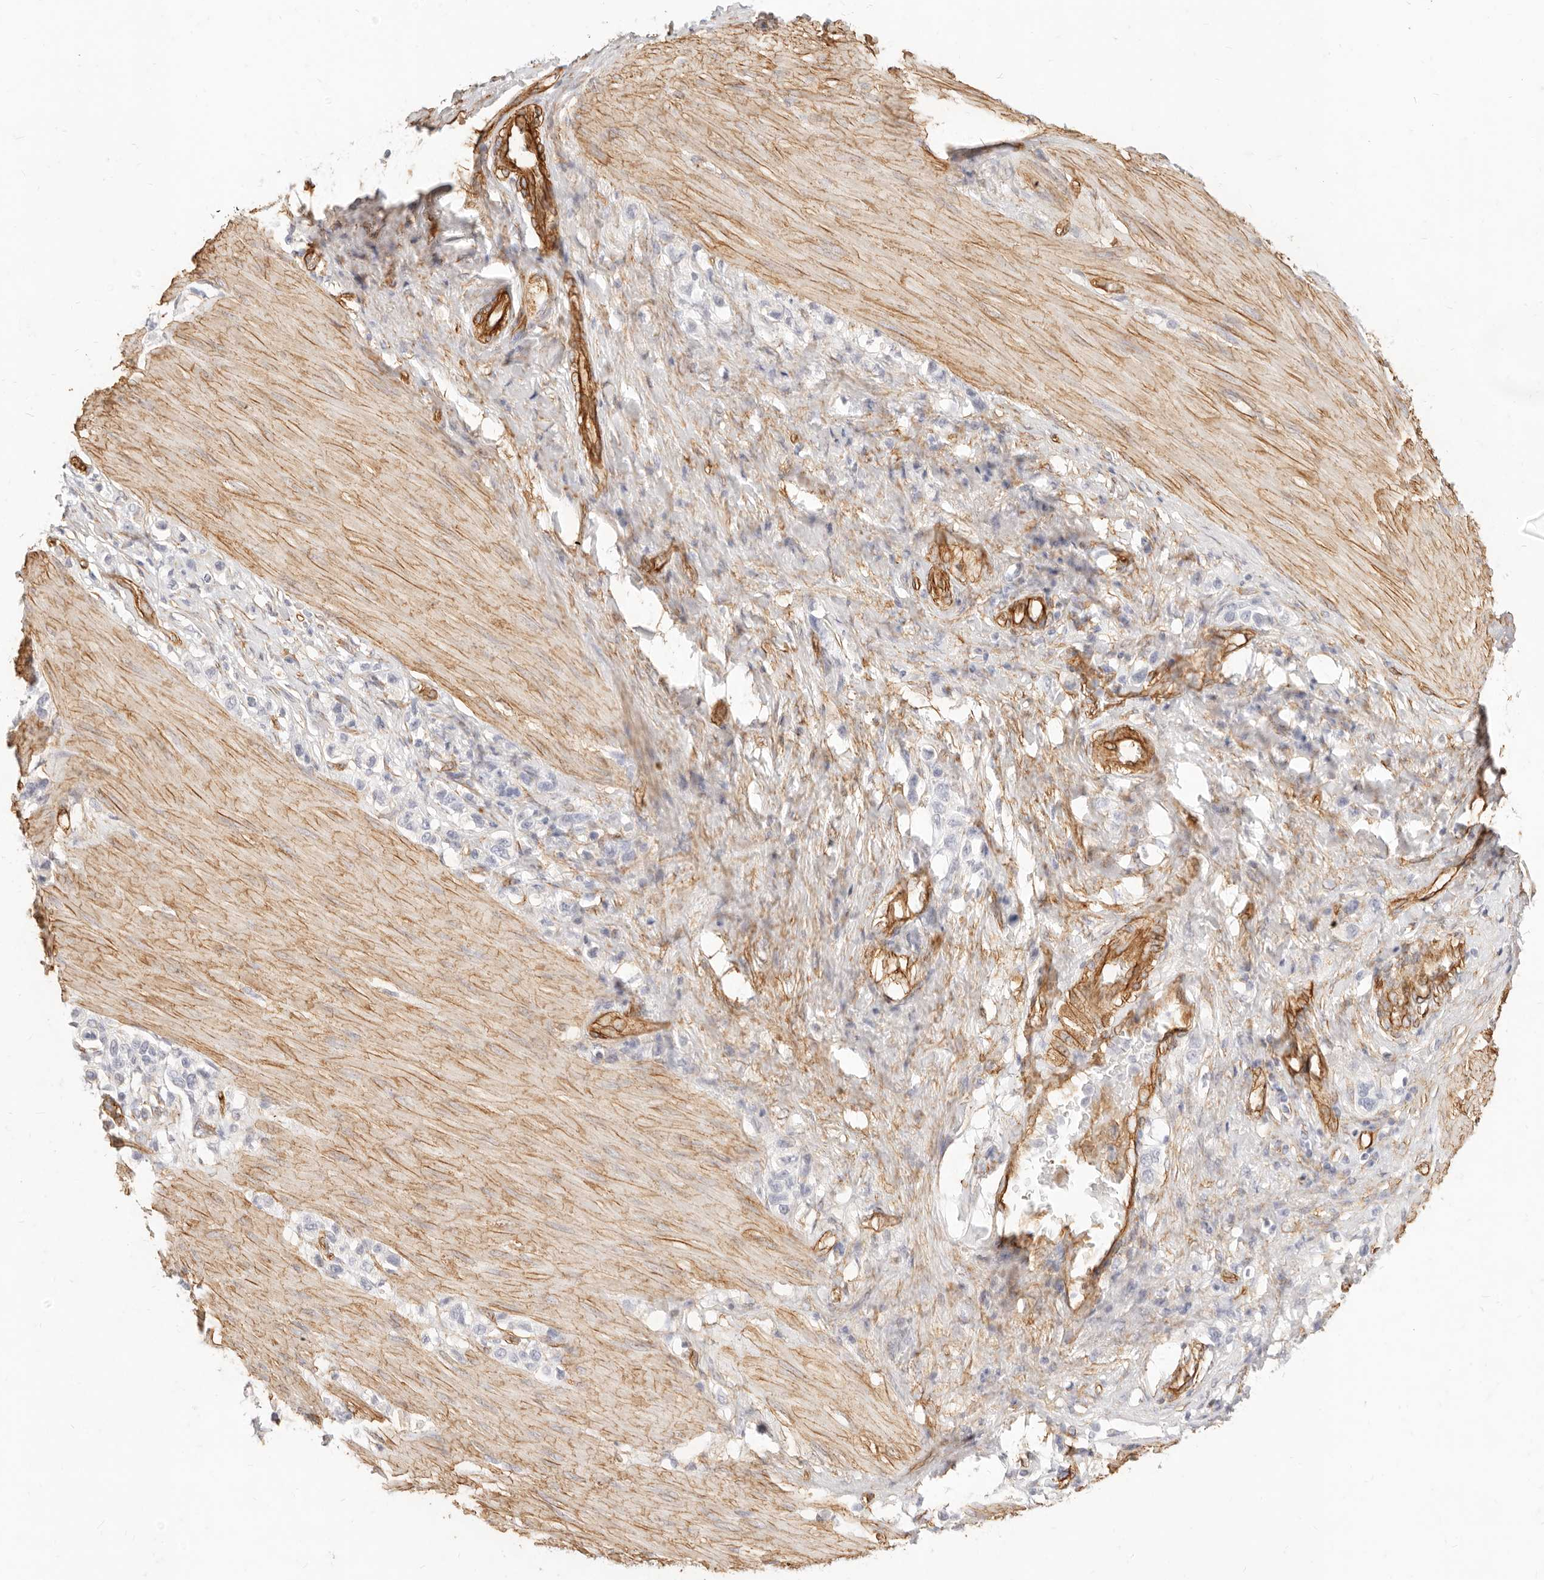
{"staining": {"intensity": "negative", "quantity": "none", "location": "none"}, "tissue": "stomach cancer", "cell_type": "Tumor cells", "image_type": "cancer", "snomed": [{"axis": "morphology", "description": "Adenocarcinoma, NOS"}, {"axis": "topography", "description": "Stomach"}], "caption": "A histopathology image of human stomach cancer is negative for staining in tumor cells. (DAB (3,3'-diaminobenzidine) immunohistochemistry (IHC), high magnification).", "gene": "NUS1", "patient": {"sex": "female", "age": 65}}